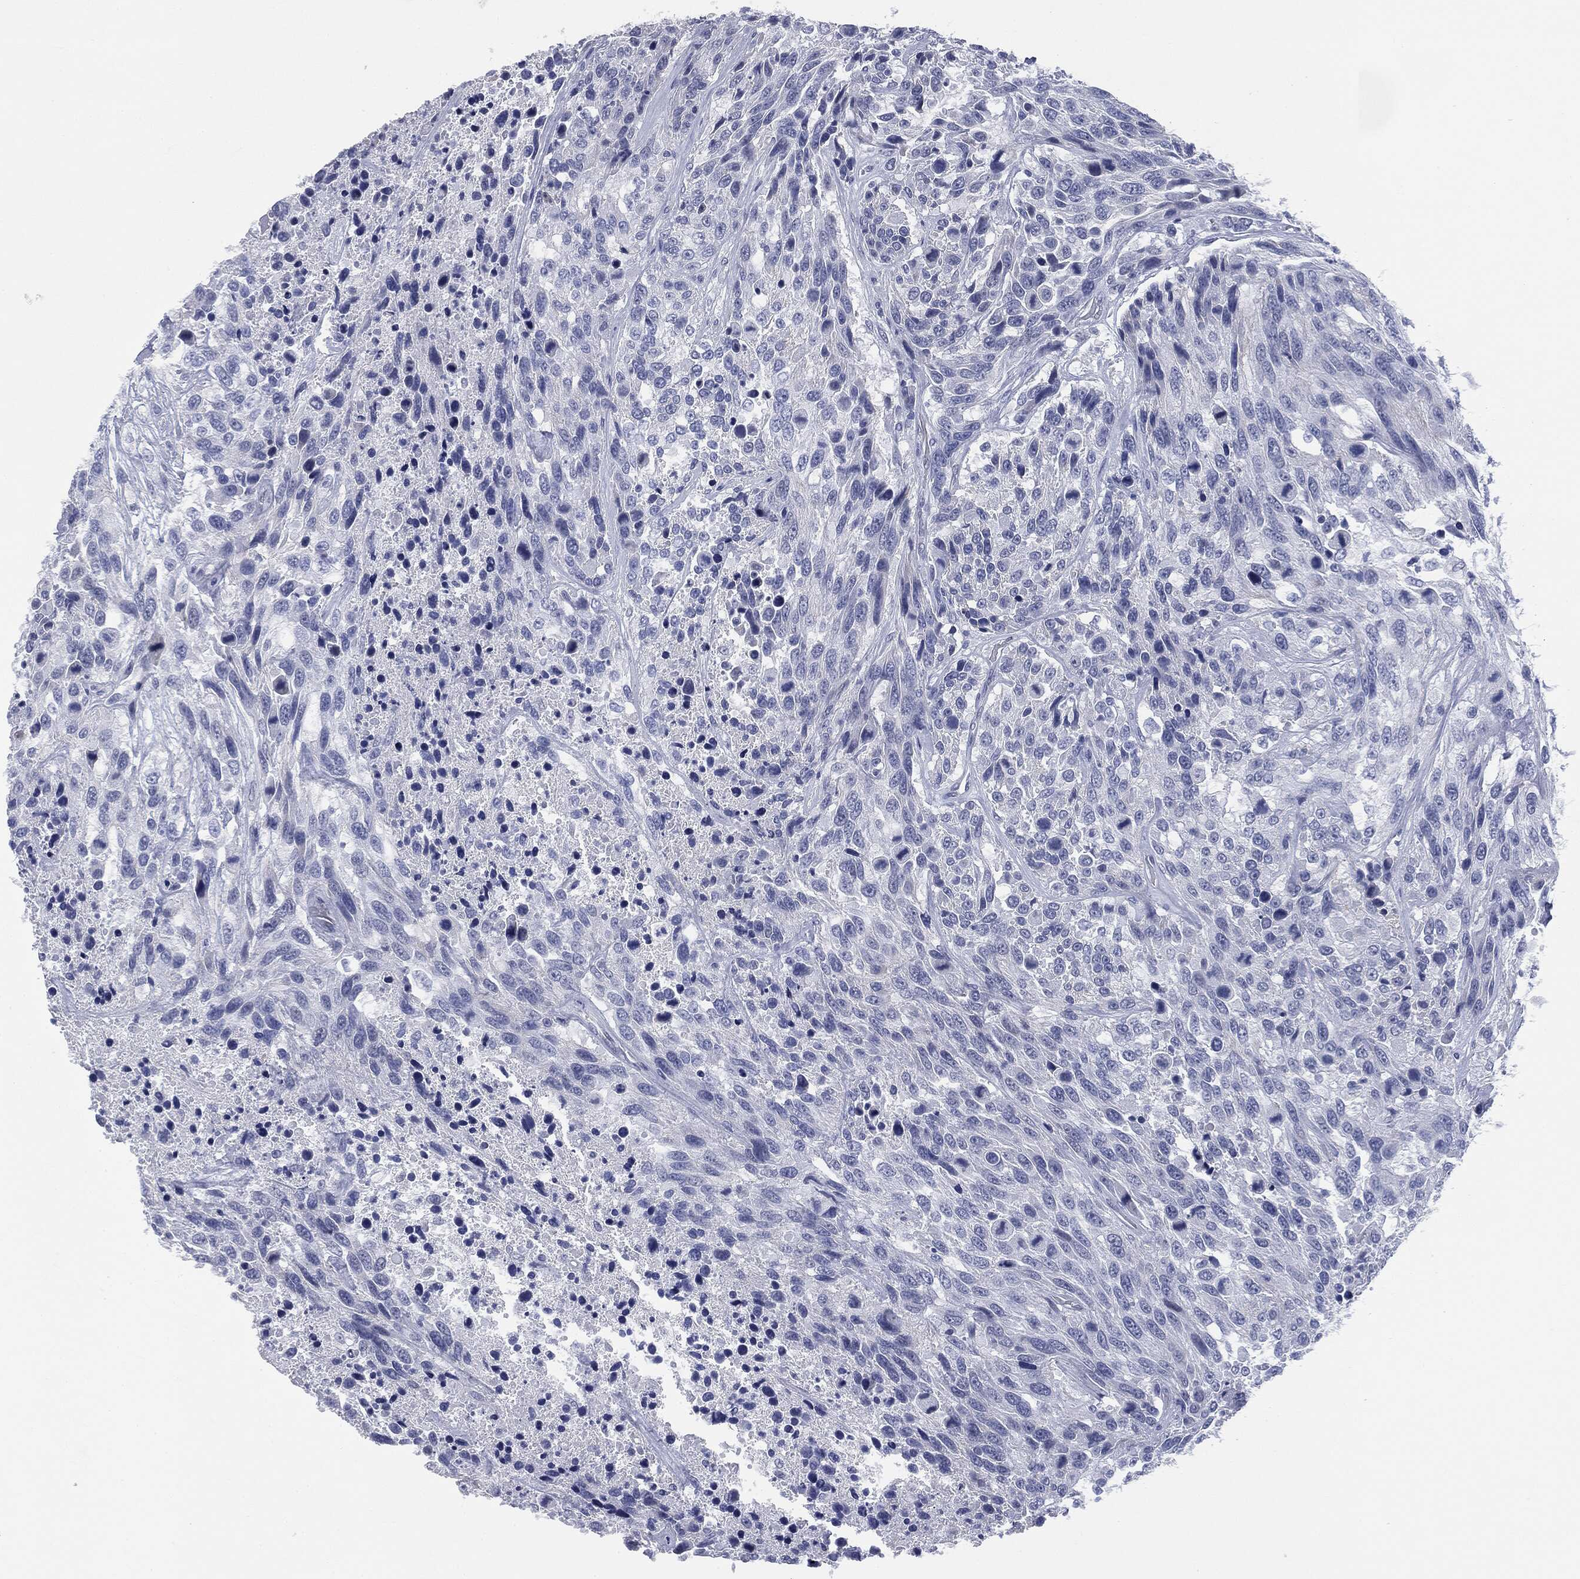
{"staining": {"intensity": "negative", "quantity": "none", "location": "none"}, "tissue": "urothelial cancer", "cell_type": "Tumor cells", "image_type": "cancer", "snomed": [{"axis": "morphology", "description": "Urothelial carcinoma, High grade"}, {"axis": "topography", "description": "Urinary bladder"}], "caption": "Tumor cells show no significant positivity in high-grade urothelial carcinoma.", "gene": "ATP2A1", "patient": {"sex": "female", "age": 70}}